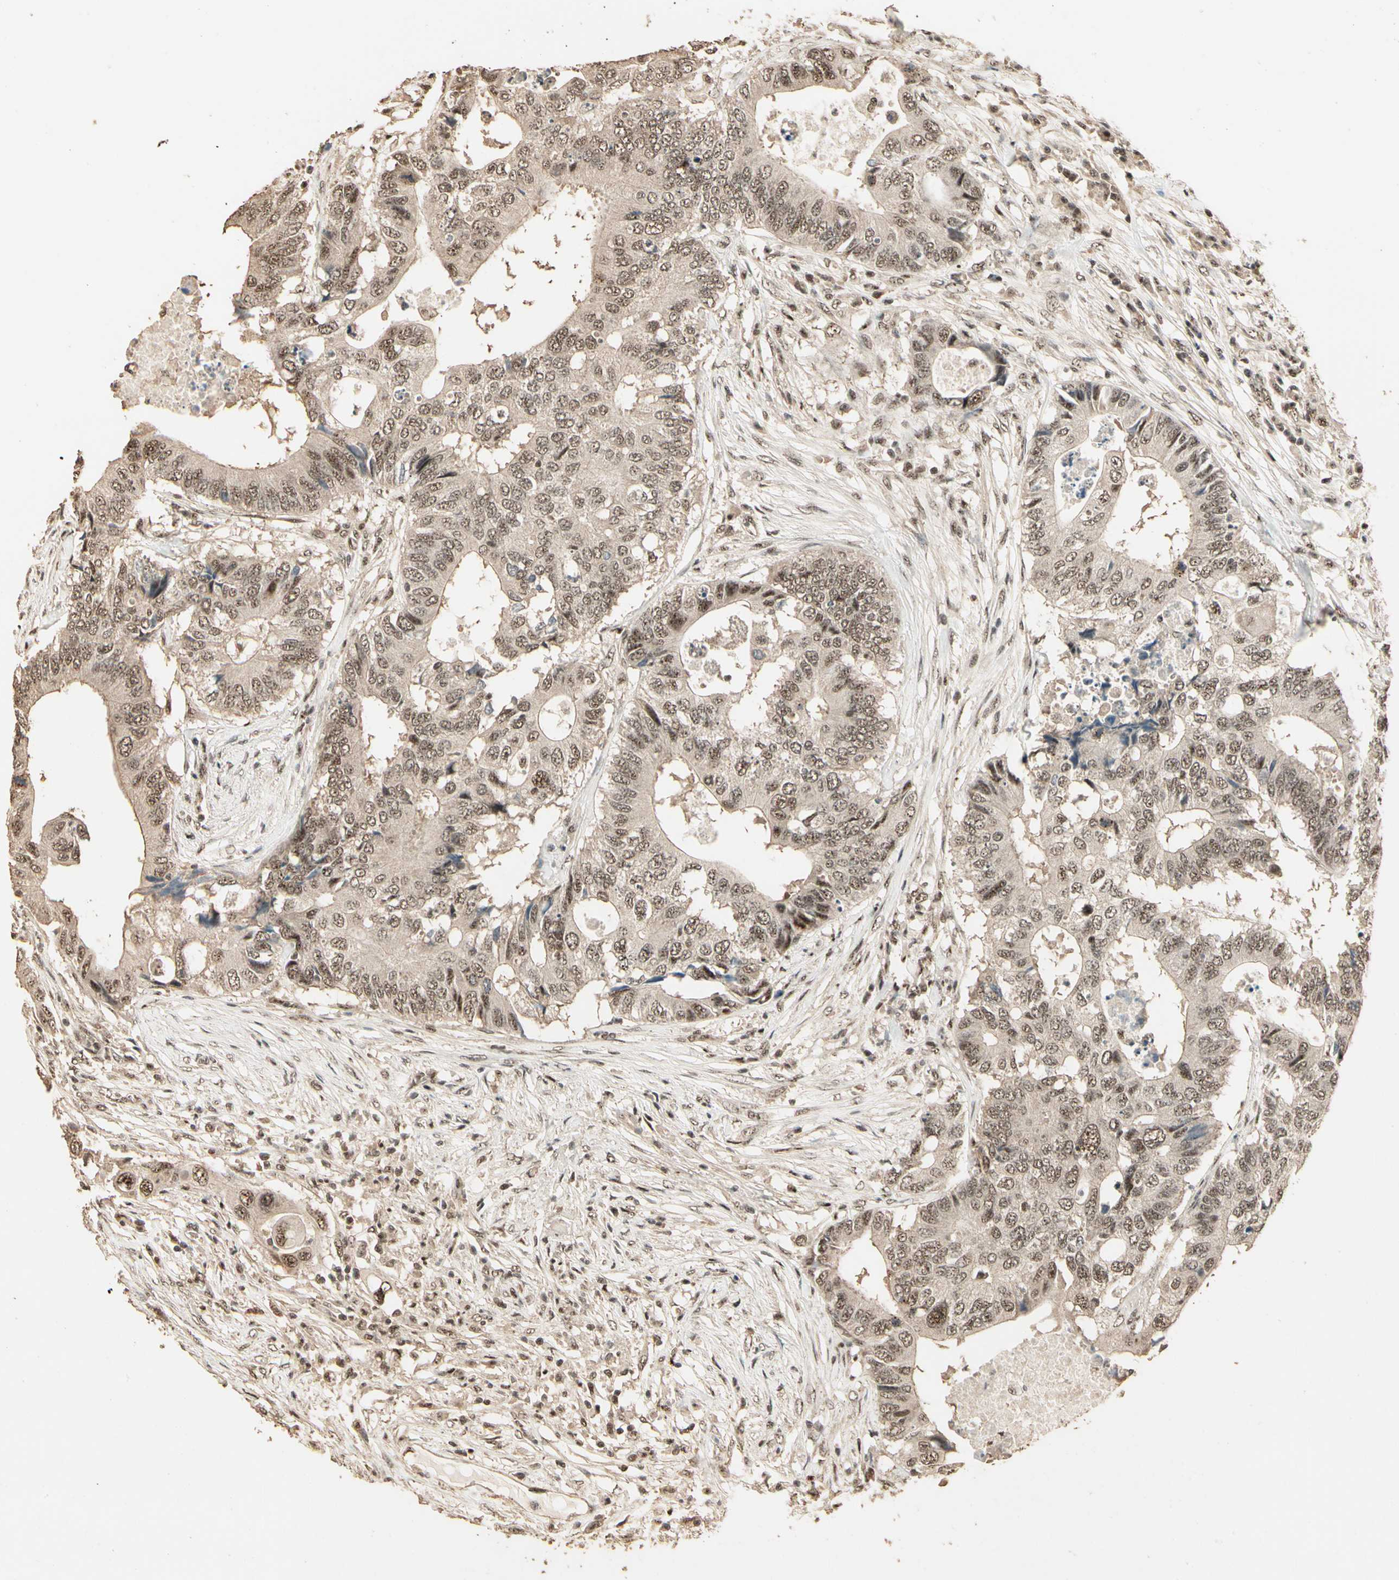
{"staining": {"intensity": "moderate", "quantity": ">75%", "location": "cytoplasmic/membranous,nuclear"}, "tissue": "colorectal cancer", "cell_type": "Tumor cells", "image_type": "cancer", "snomed": [{"axis": "morphology", "description": "Adenocarcinoma, NOS"}, {"axis": "topography", "description": "Colon"}], "caption": "Moderate cytoplasmic/membranous and nuclear protein staining is identified in about >75% of tumor cells in colorectal adenocarcinoma.", "gene": "RBM25", "patient": {"sex": "male", "age": 71}}